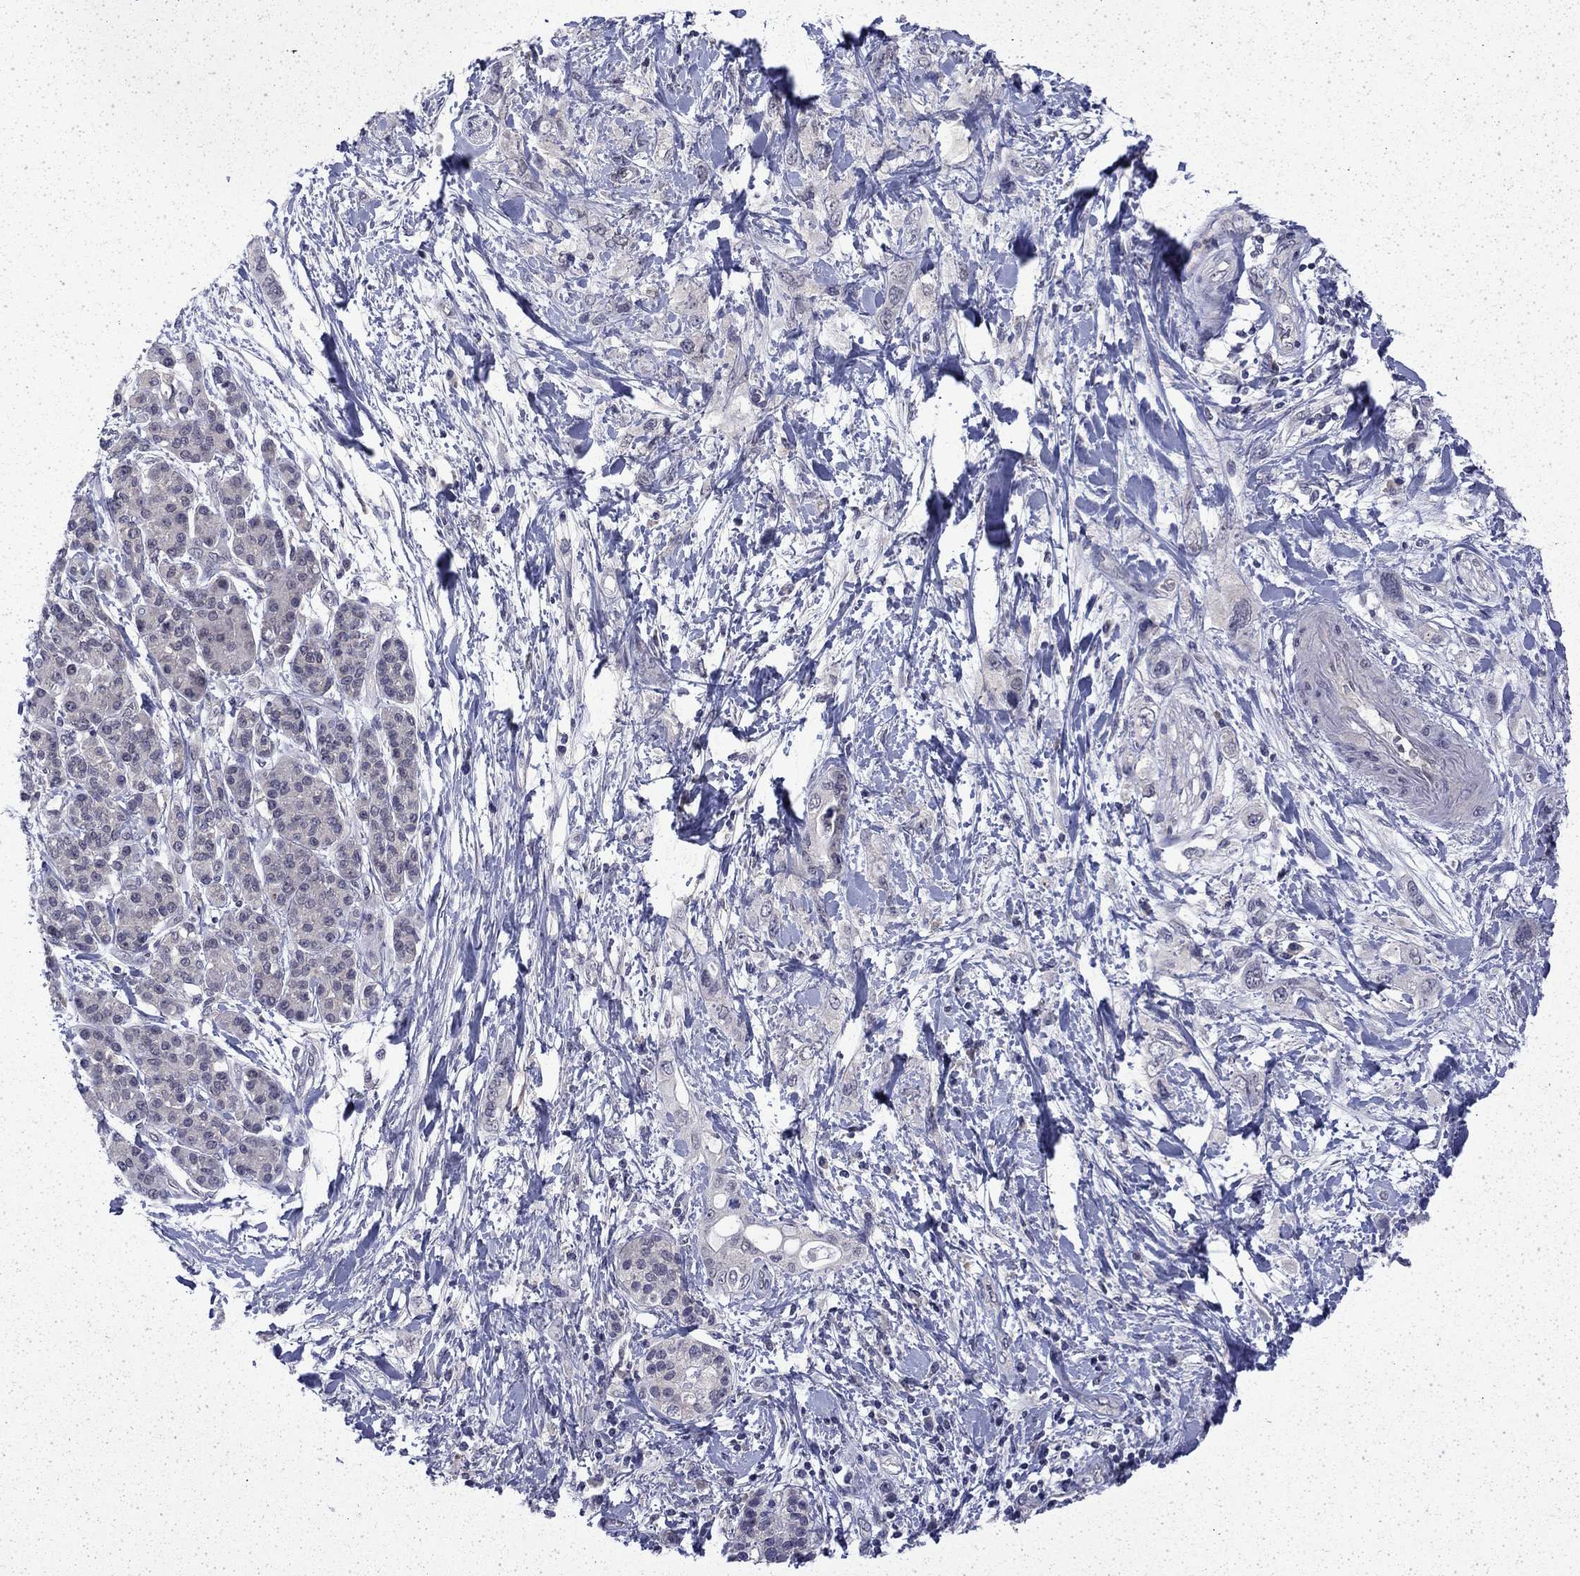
{"staining": {"intensity": "negative", "quantity": "none", "location": "none"}, "tissue": "pancreatic cancer", "cell_type": "Tumor cells", "image_type": "cancer", "snomed": [{"axis": "morphology", "description": "Adenocarcinoma, NOS"}, {"axis": "topography", "description": "Pancreas"}], "caption": "The image demonstrates no staining of tumor cells in pancreatic adenocarcinoma.", "gene": "CHAT", "patient": {"sex": "female", "age": 56}}